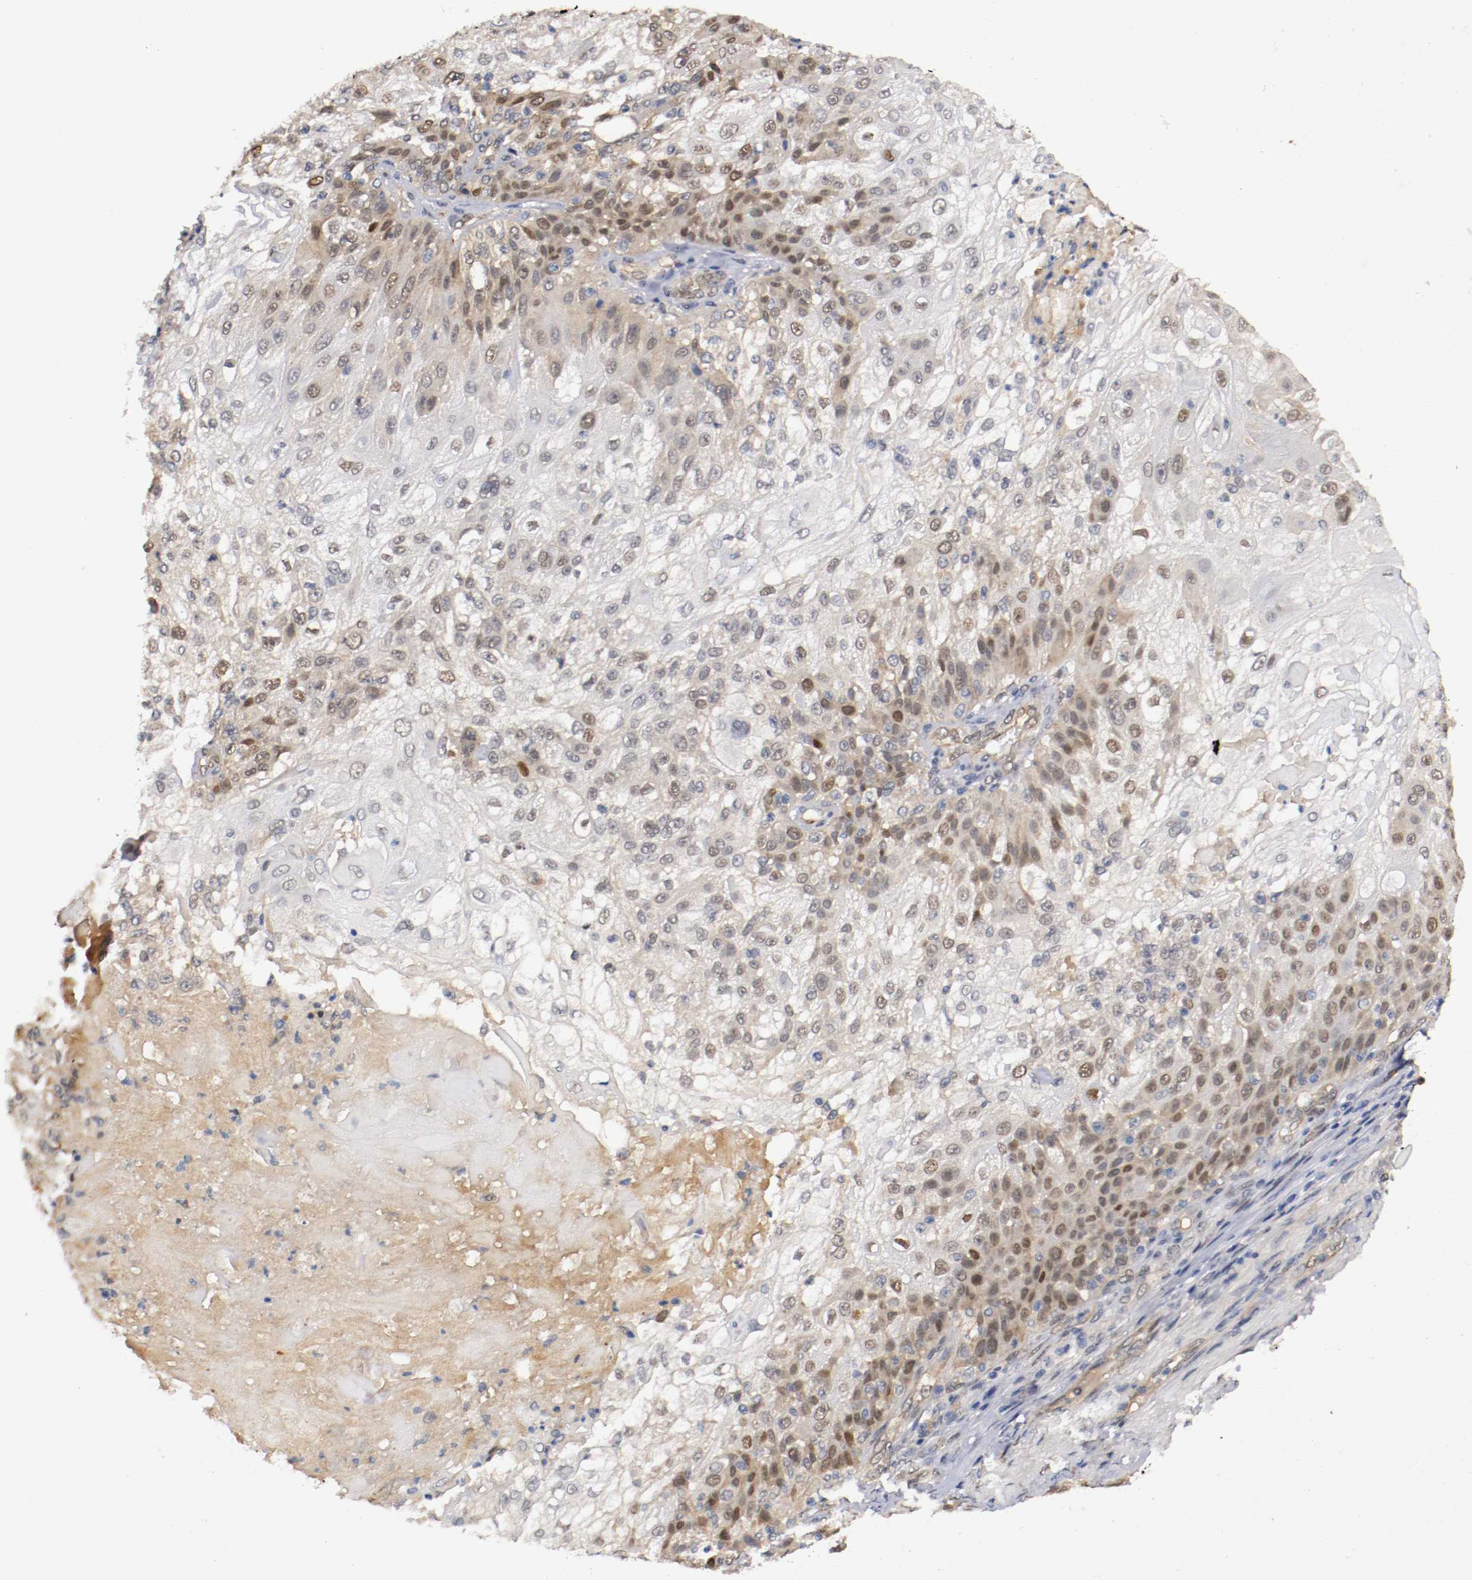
{"staining": {"intensity": "weak", "quantity": ">75%", "location": "cytoplasmic/membranous,nuclear"}, "tissue": "skin cancer", "cell_type": "Tumor cells", "image_type": "cancer", "snomed": [{"axis": "morphology", "description": "Normal tissue, NOS"}, {"axis": "morphology", "description": "Squamous cell carcinoma, NOS"}, {"axis": "topography", "description": "Skin"}], "caption": "Skin cancer stained with a protein marker demonstrates weak staining in tumor cells.", "gene": "DNMT3B", "patient": {"sex": "female", "age": 83}}